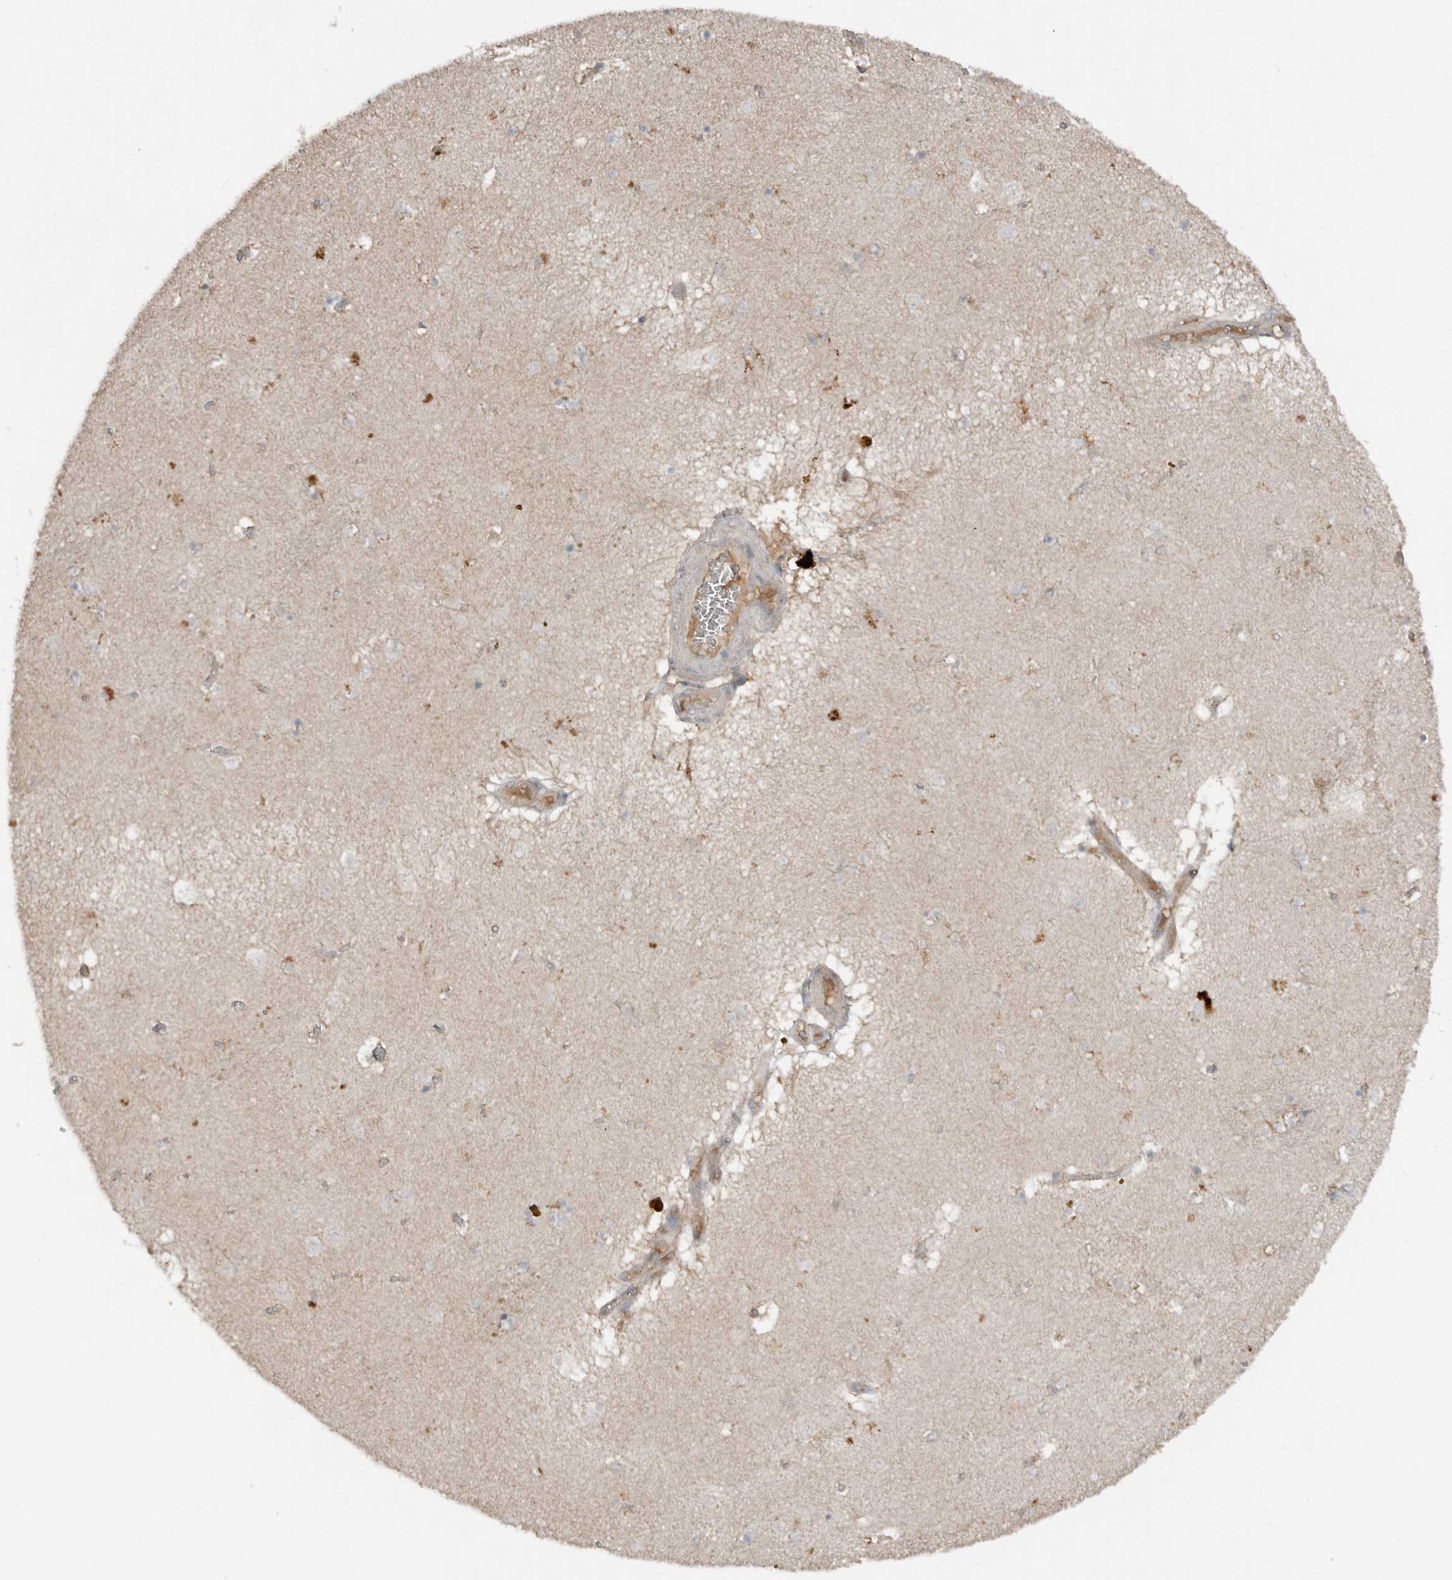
{"staining": {"intensity": "weak", "quantity": "<25%", "location": "cytoplasmic/membranous"}, "tissue": "caudate", "cell_type": "Glial cells", "image_type": "normal", "snomed": [{"axis": "morphology", "description": "Normal tissue, NOS"}, {"axis": "topography", "description": "Lateral ventricle wall"}], "caption": "Immunohistochemistry image of normal human caudate stained for a protein (brown), which demonstrates no expression in glial cells.", "gene": "TEAD3", "patient": {"sex": "male", "age": 70}}